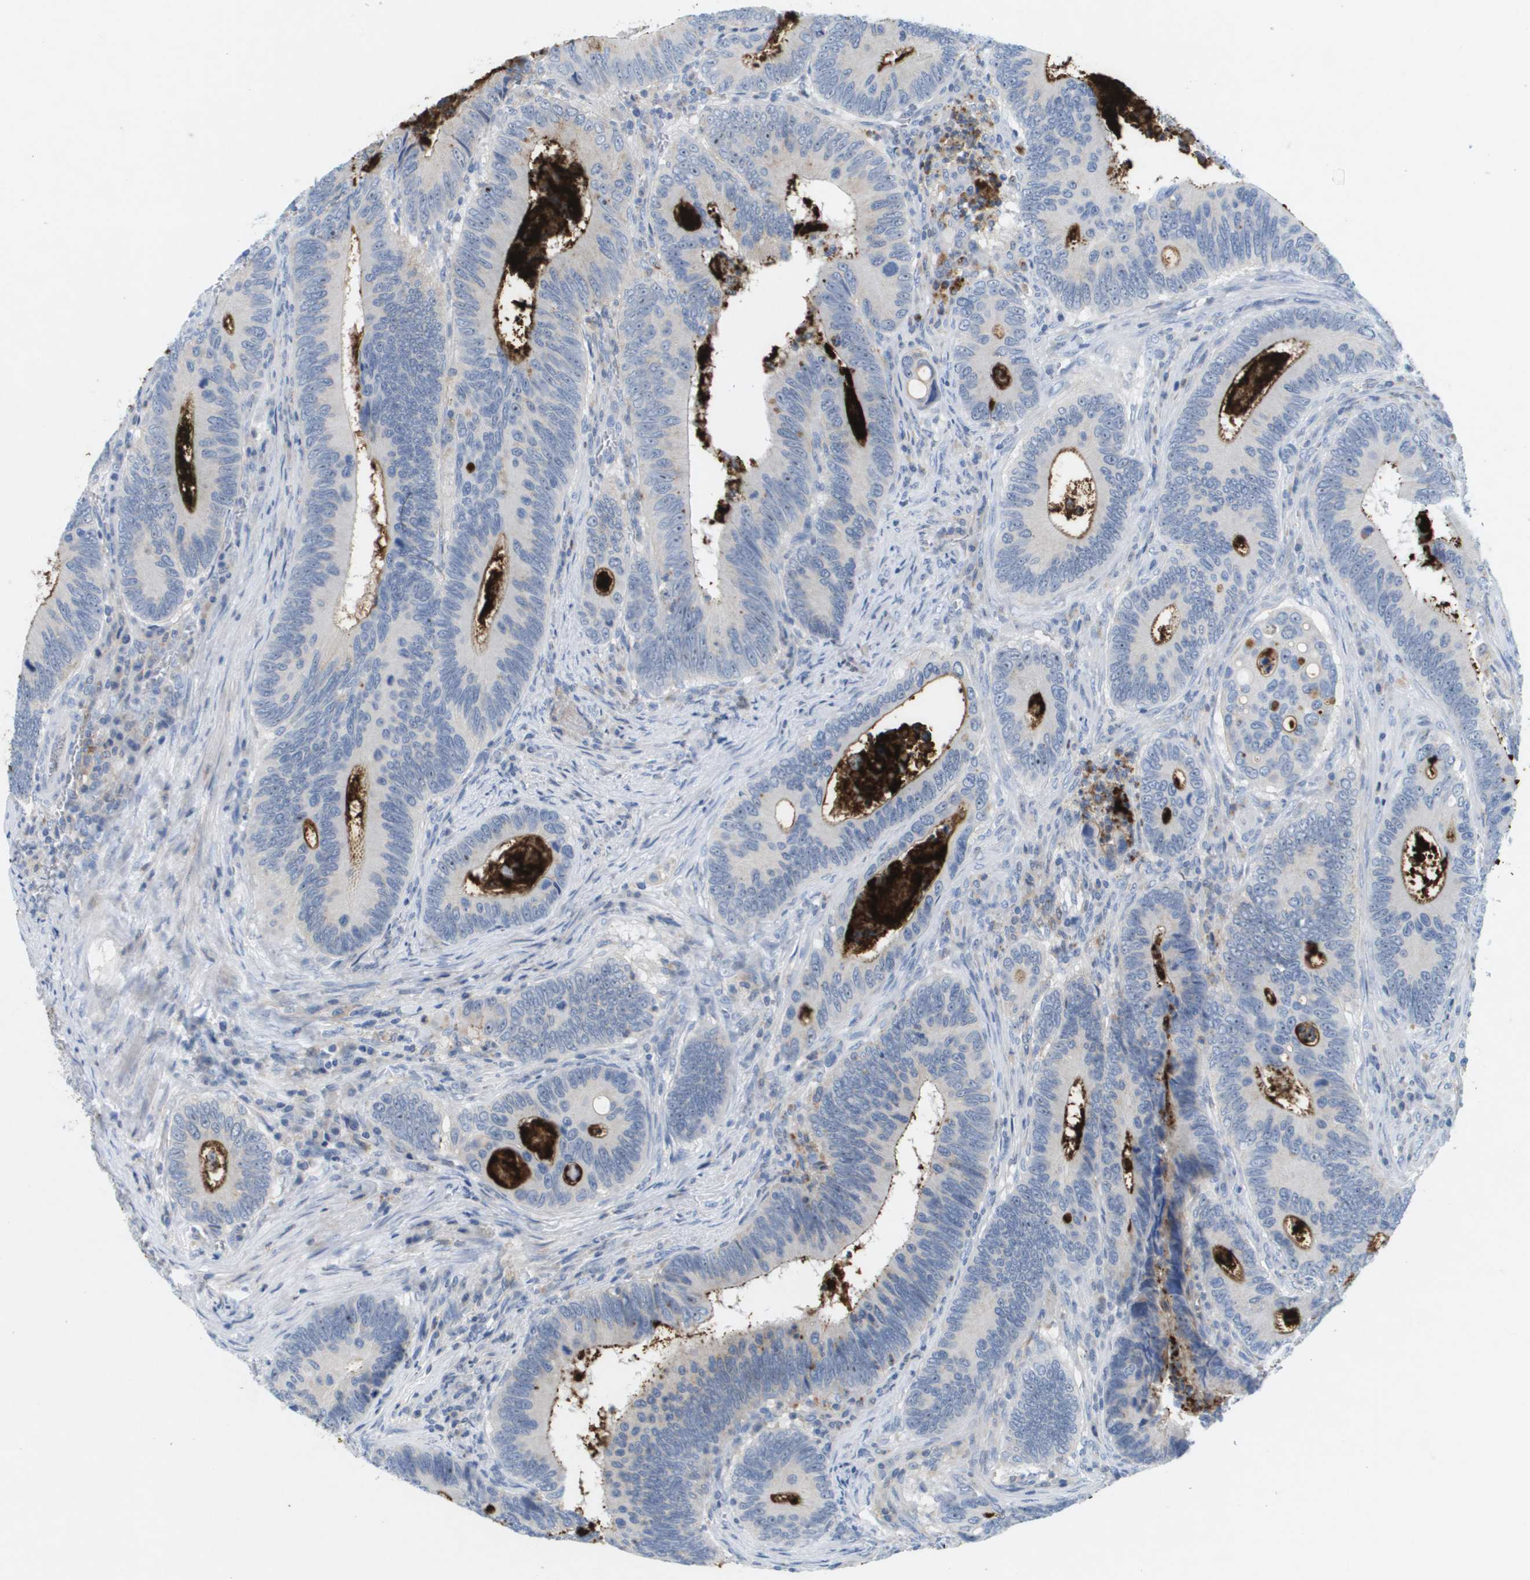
{"staining": {"intensity": "moderate", "quantity": "<25%", "location": "cytoplasmic/membranous"}, "tissue": "colorectal cancer", "cell_type": "Tumor cells", "image_type": "cancer", "snomed": [{"axis": "morphology", "description": "Inflammation, NOS"}, {"axis": "morphology", "description": "Adenocarcinoma, NOS"}, {"axis": "topography", "description": "Colon"}], "caption": "Protein staining of colorectal cancer tissue exhibits moderate cytoplasmic/membranous positivity in approximately <25% of tumor cells.", "gene": "LIPG", "patient": {"sex": "male", "age": 72}}